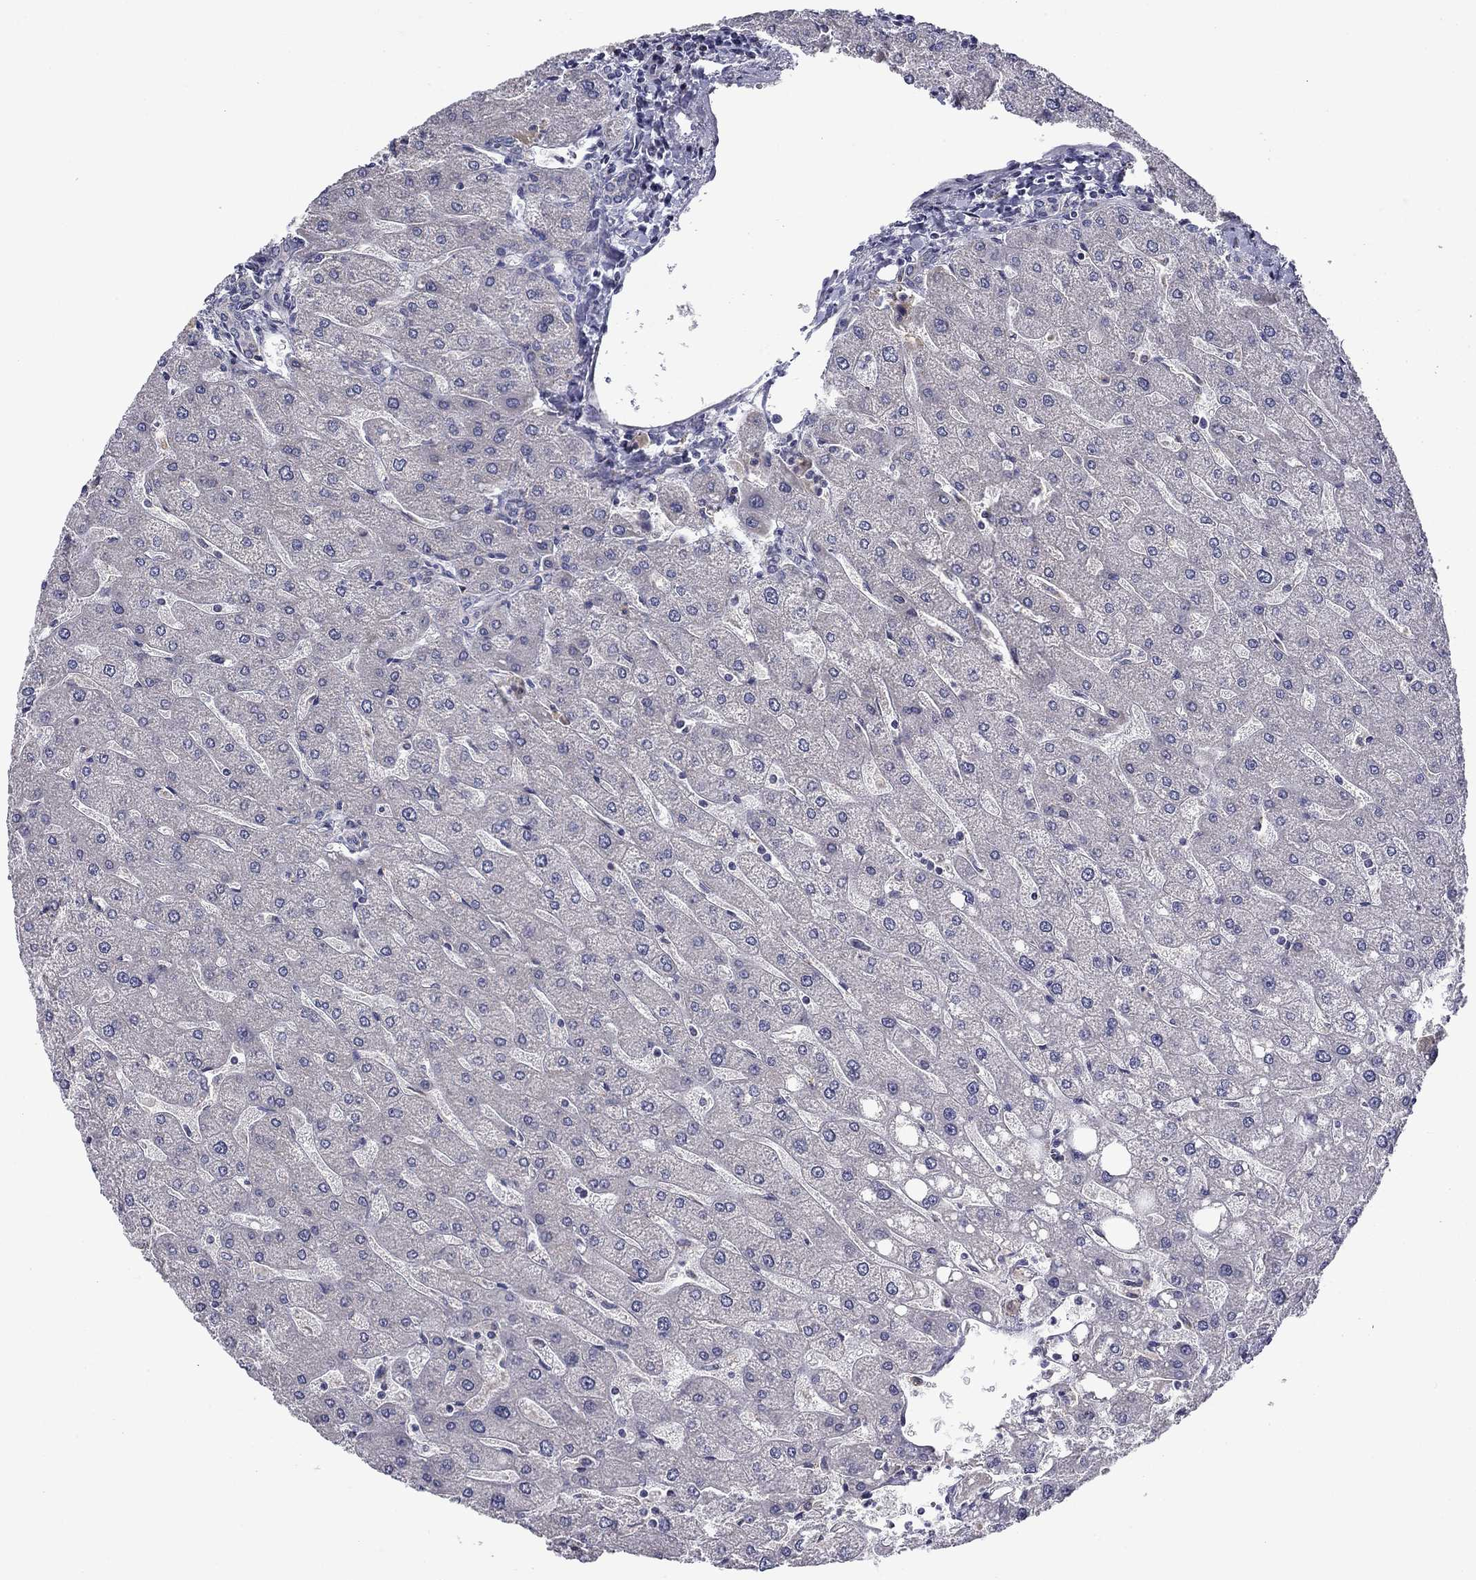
{"staining": {"intensity": "negative", "quantity": "none", "location": "none"}, "tissue": "liver", "cell_type": "Cholangiocytes", "image_type": "normal", "snomed": [{"axis": "morphology", "description": "Normal tissue, NOS"}, {"axis": "topography", "description": "Liver"}], "caption": "IHC image of benign liver stained for a protein (brown), which reveals no staining in cholangiocytes.", "gene": "SPATA7", "patient": {"sex": "male", "age": 67}}